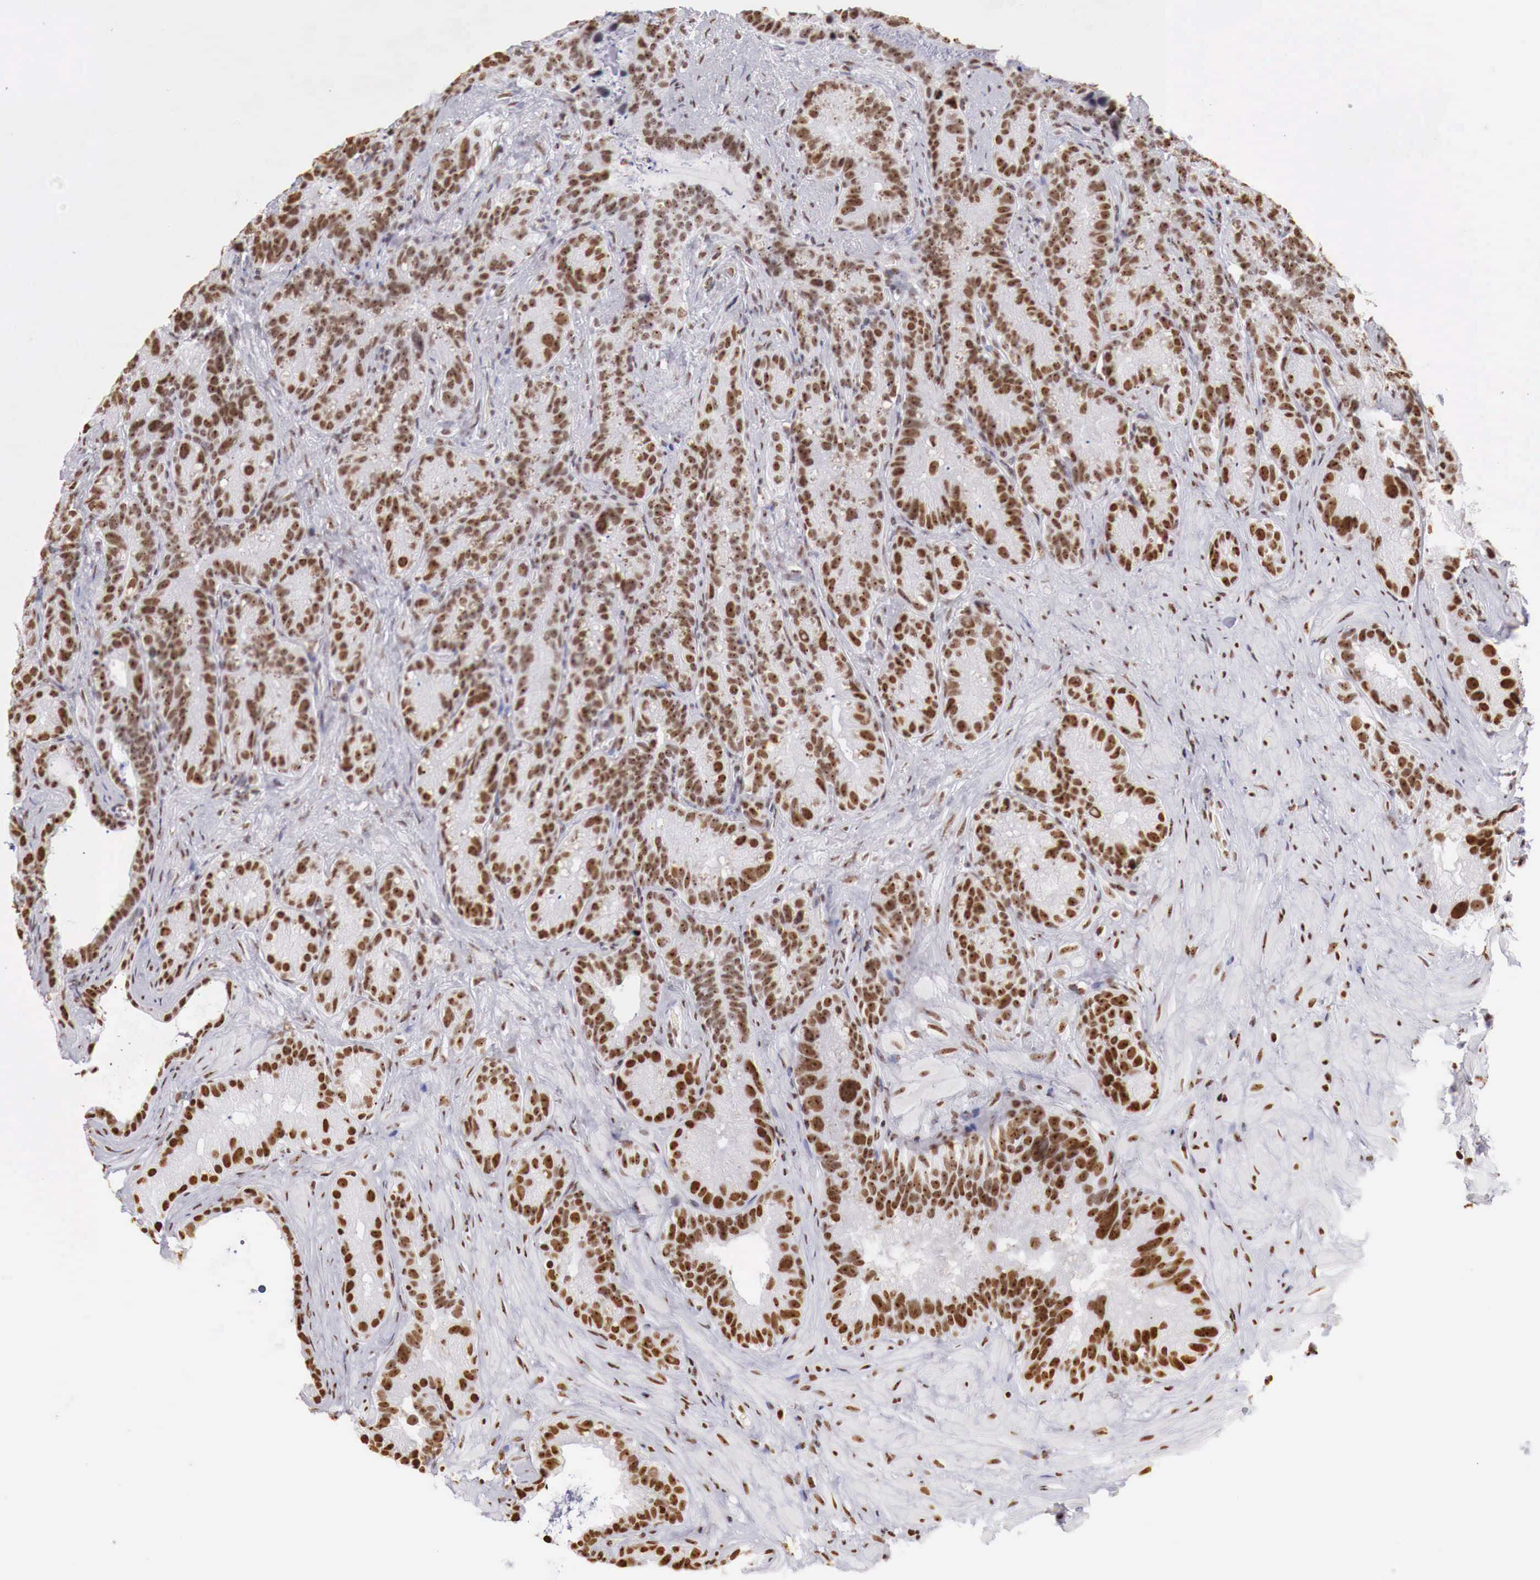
{"staining": {"intensity": "strong", "quantity": ">75%", "location": "nuclear"}, "tissue": "seminal vesicle", "cell_type": "Glandular cells", "image_type": "normal", "snomed": [{"axis": "morphology", "description": "Normal tissue, NOS"}, {"axis": "topography", "description": "Seminal veicle"}], "caption": "There is high levels of strong nuclear staining in glandular cells of unremarkable seminal vesicle, as demonstrated by immunohistochemical staining (brown color).", "gene": "DKC1", "patient": {"sex": "male", "age": 63}}